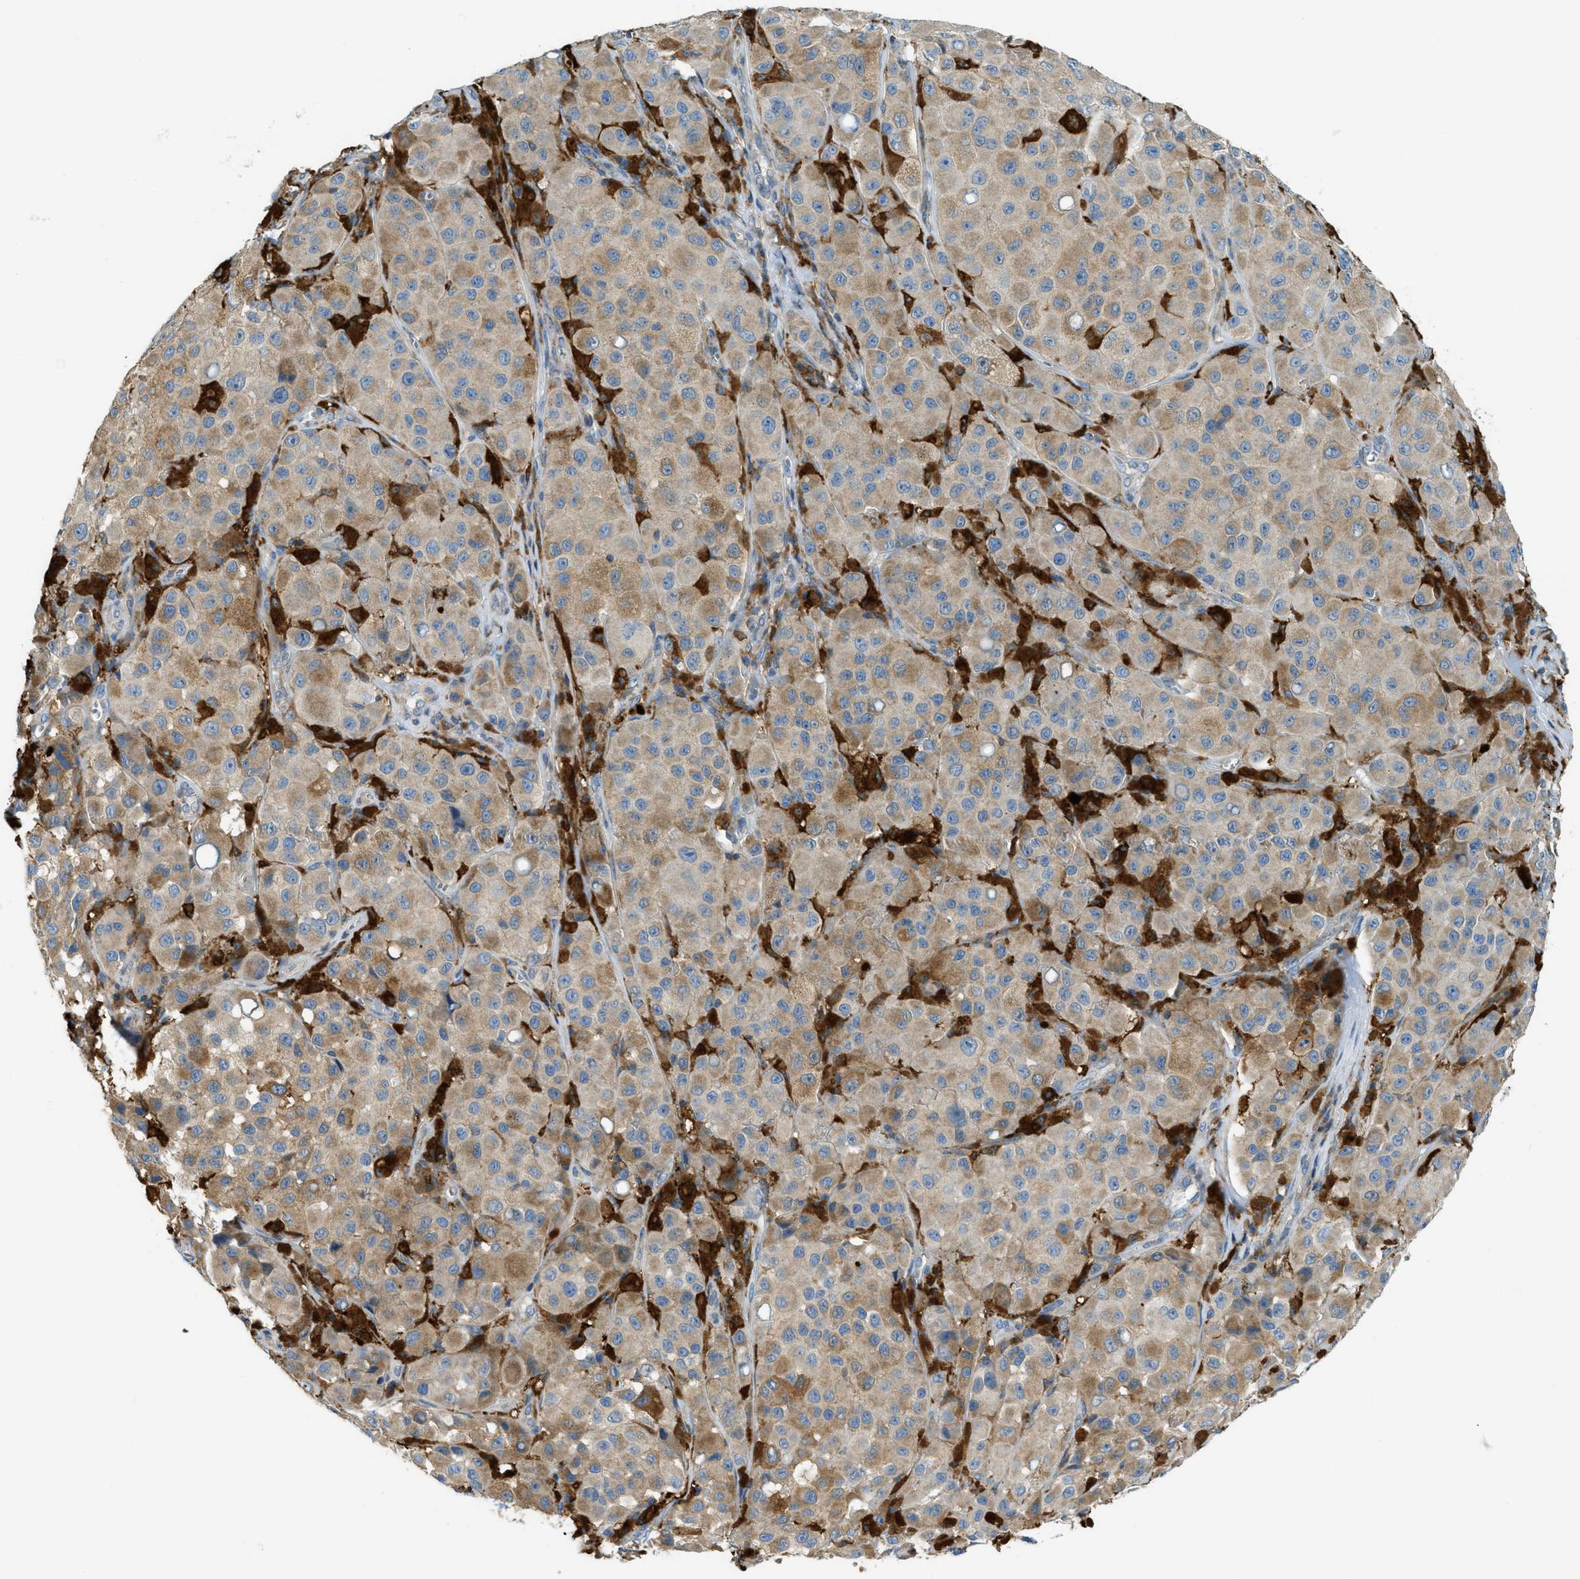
{"staining": {"intensity": "weak", "quantity": ">75%", "location": "cytoplasmic/membranous"}, "tissue": "melanoma", "cell_type": "Tumor cells", "image_type": "cancer", "snomed": [{"axis": "morphology", "description": "Malignant melanoma, NOS"}, {"axis": "topography", "description": "Skin"}], "caption": "Immunohistochemical staining of melanoma displays low levels of weak cytoplasmic/membranous protein staining in approximately >75% of tumor cells.", "gene": "RFFL", "patient": {"sex": "male", "age": 84}}